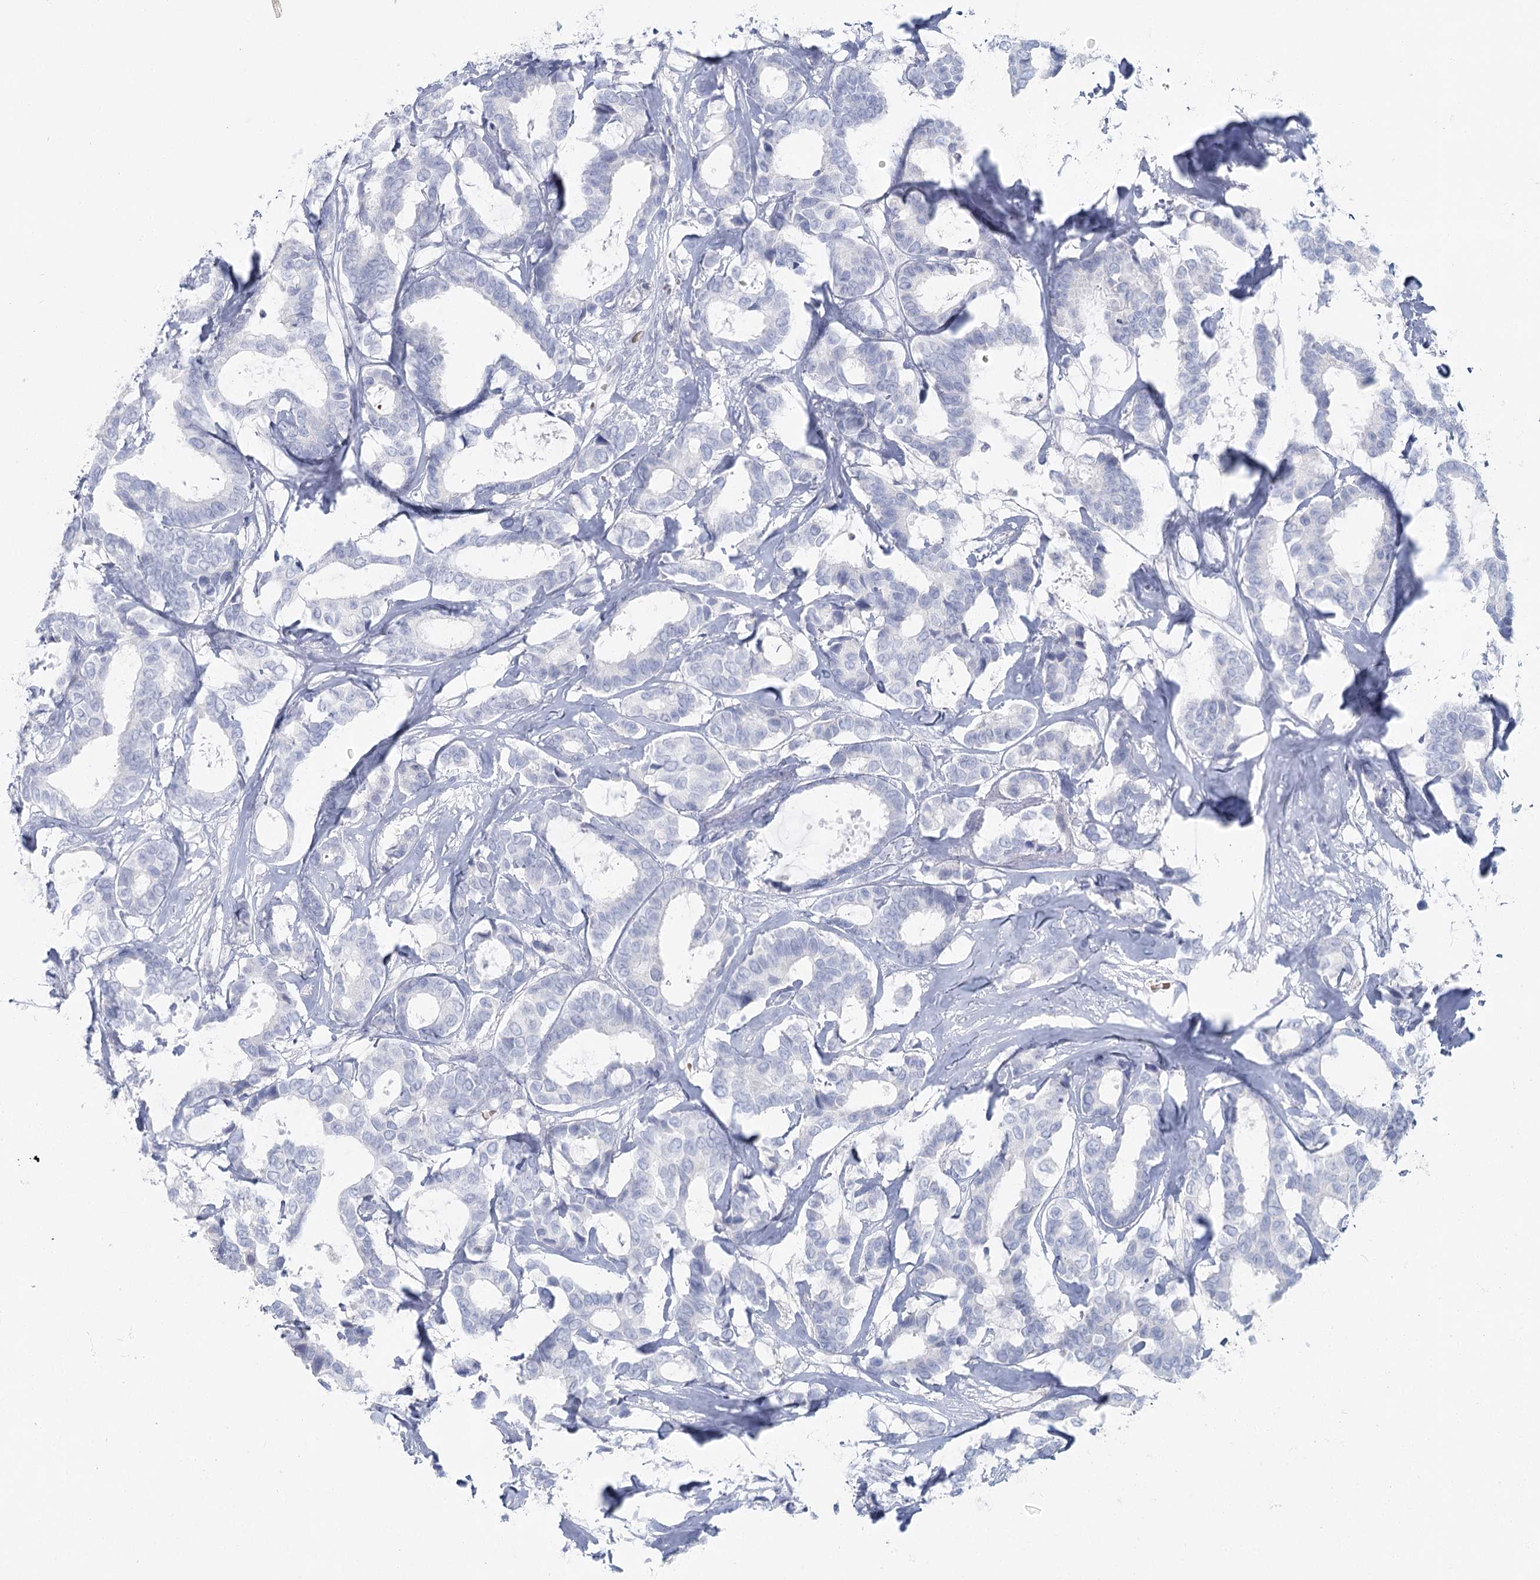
{"staining": {"intensity": "negative", "quantity": "none", "location": "none"}, "tissue": "breast cancer", "cell_type": "Tumor cells", "image_type": "cancer", "snomed": [{"axis": "morphology", "description": "Duct carcinoma"}, {"axis": "topography", "description": "Breast"}], "caption": "The immunohistochemistry micrograph has no significant expression in tumor cells of breast cancer tissue.", "gene": "IFIT5", "patient": {"sex": "female", "age": 87}}